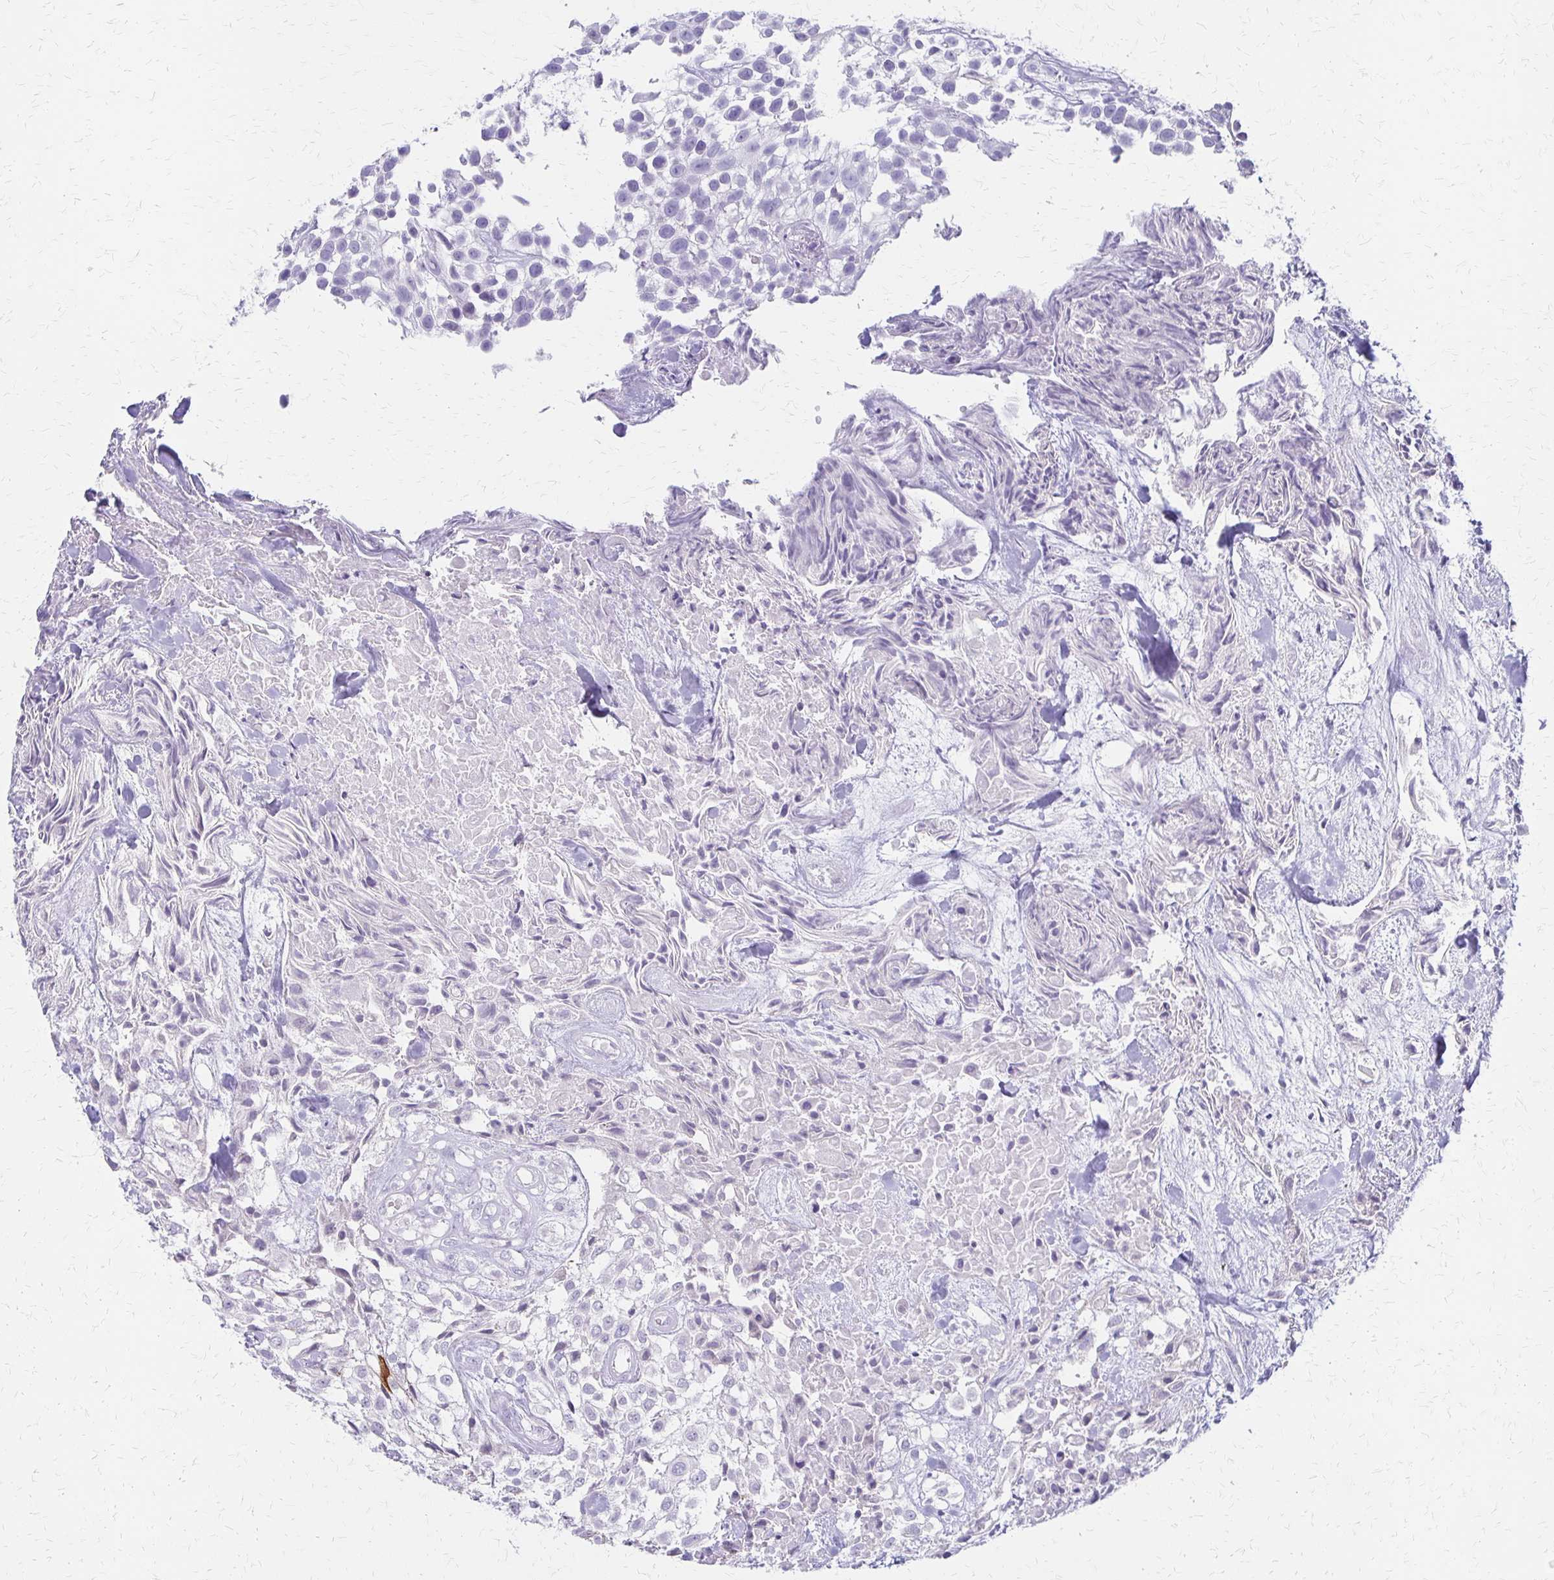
{"staining": {"intensity": "negative", "quantity": "none", "location": "none"}, "tissue": "urothelial cancer", "cell_type": "Tumor cells", "image_type": "cancer", "snomed": [{"axis": "morphology", "description": "Urothelial carcinoma, High grade"}, {"axis": "topography", "description": "Urinary bladder"}], "caption": "A photomicrograph of human high-grade urothelial carcinoma is negative for staining in tumor cells.", "gene": "IVL", "patient": {"sex": "male", "age": 56}}